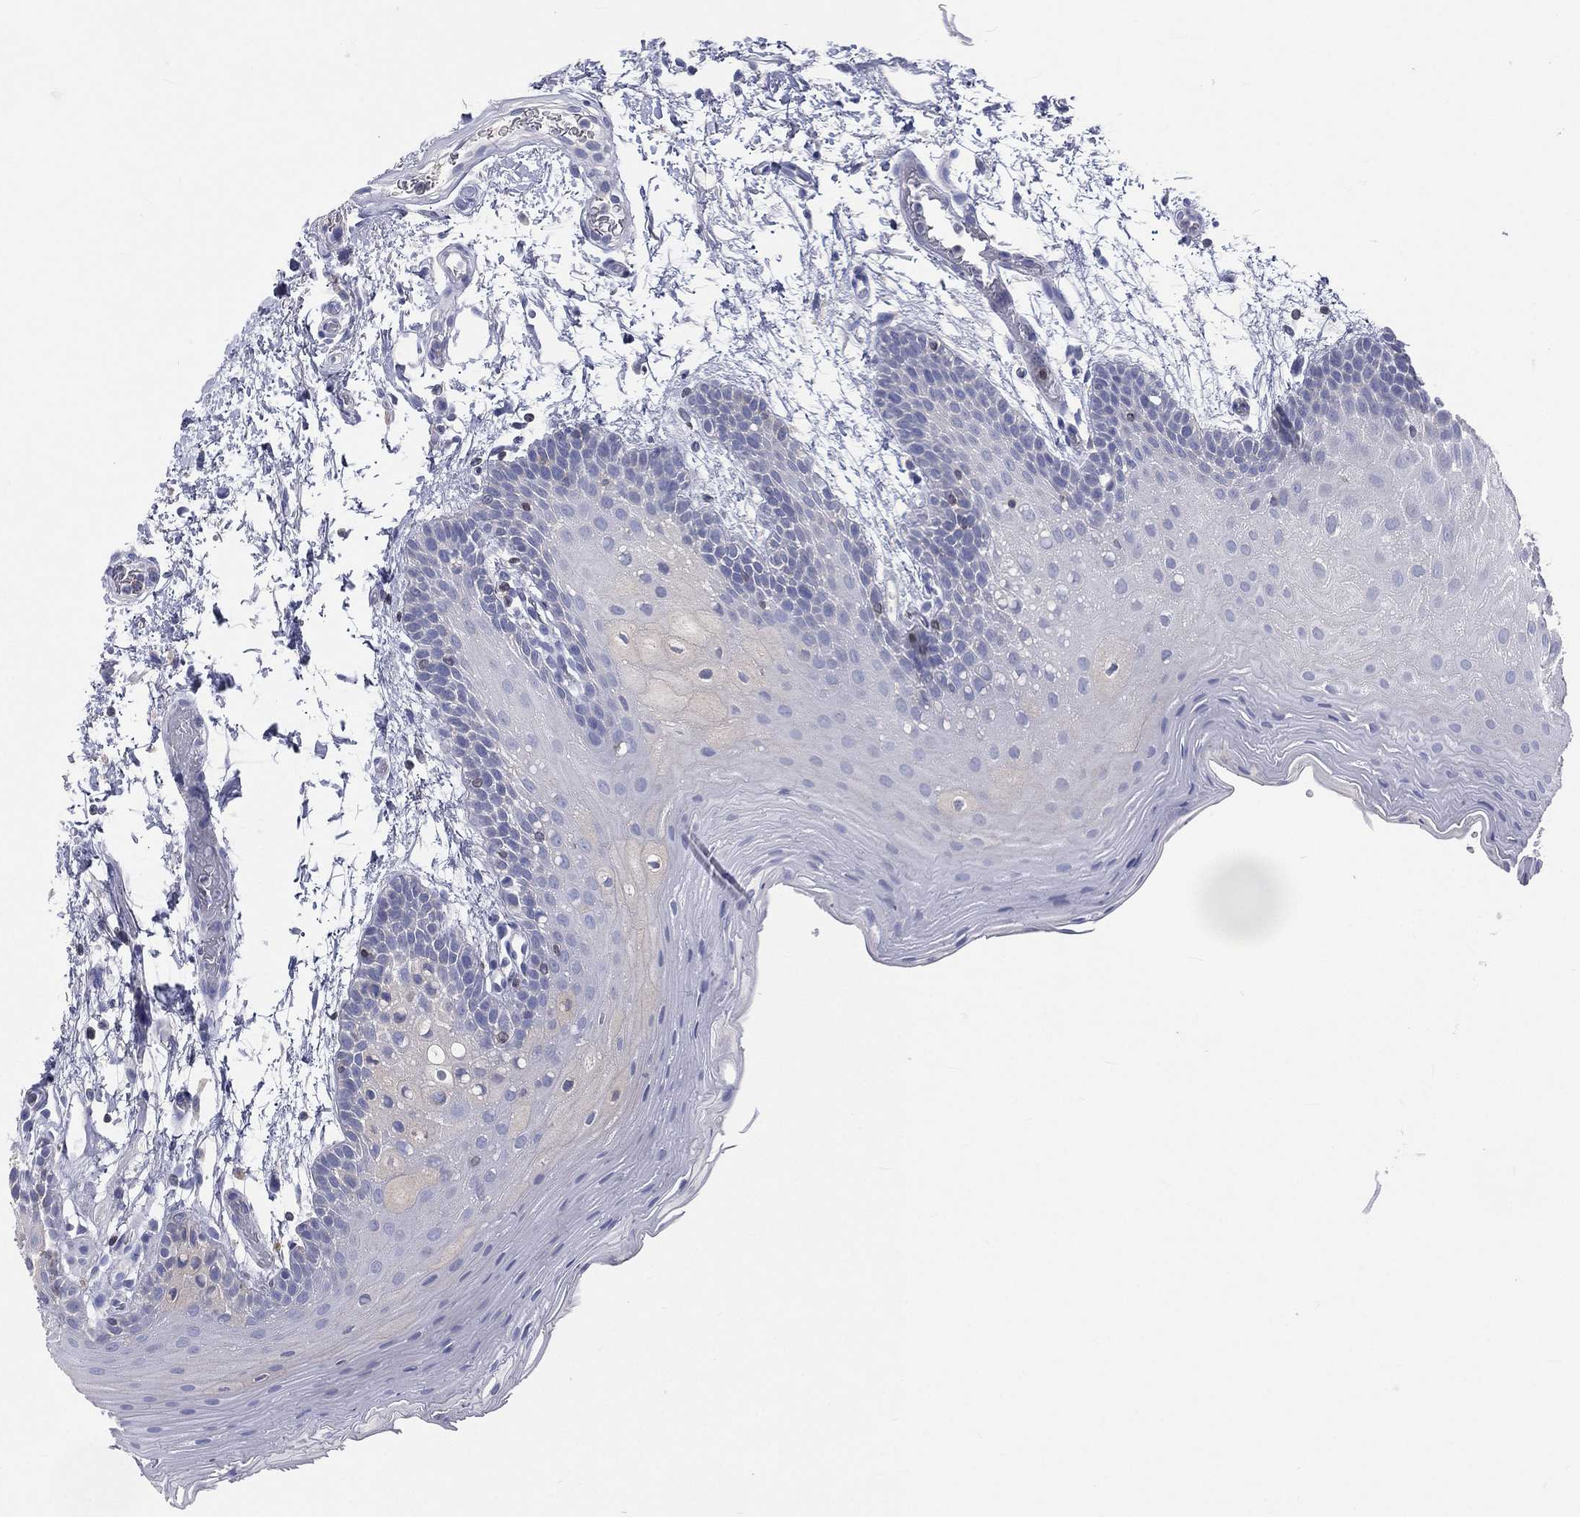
{"staining": {"intensity": "negative", "quantity": "none", "location": "none"}, "tissue": "oral mucosa", "cell_type": "Squamous epithelial cells", "image_type": "normal", "snomed": [{"axis": "morphology", "description": "Normal tissue, NOS"}, {"axis": "topography", "description": "Oral tissue"}], "caption": "This is a micrograph of IHC staining of benign oral mucosa, which shows no expression in squamous epithelial cells. (DAB immunohistochemistry visualized using brightfield microscopy, high magnification).", "gene": "CD3D", "patient": {"sex": "male", "age": 62}}